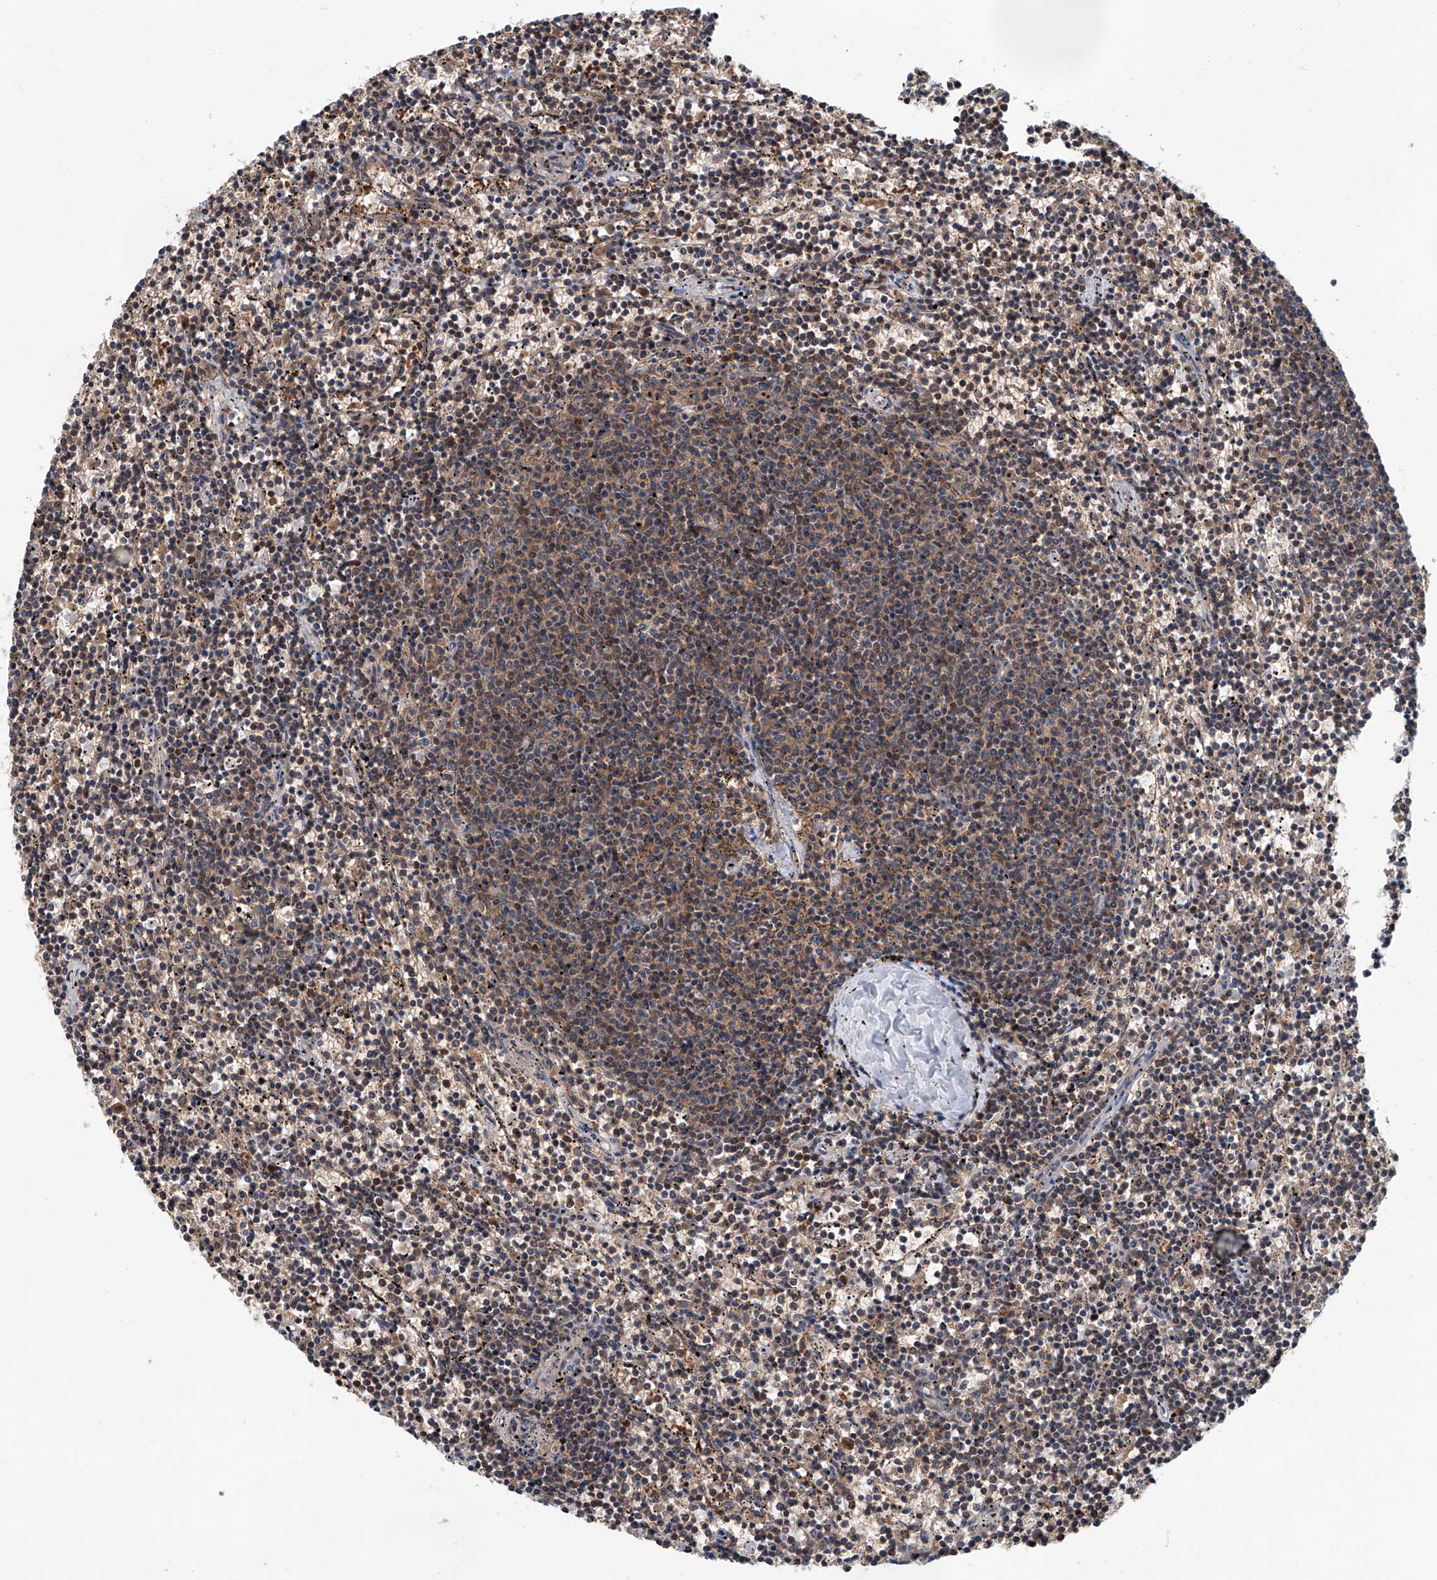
{"staining": {"intensity": "moderate", "quantity": "25%-75%", "location": "cytoplasmic/membranous"}, "tissue": "lymphoma", "cell_type": "Tumor cells", "image_type": "cancer", "snomed": [{"axis": "morphology", "description": "Malignant lymphoma, non-Hodgkin's type, Low grade"}, {"axis": "topography", "description": "Spleen"}], "caption": "High-power microscopy captured an IHC micrograph of malignant lymphoma, non-Hodgkin's type (low-grade), revealing moderate cytoplasmic/membranous expression in approximately 25%-75% of tumor cells. (DAB = brown stain, brightfield microscopy at high magnification).", "gene": "CLK1", "patient": {"sex": "female", "age": 50}}